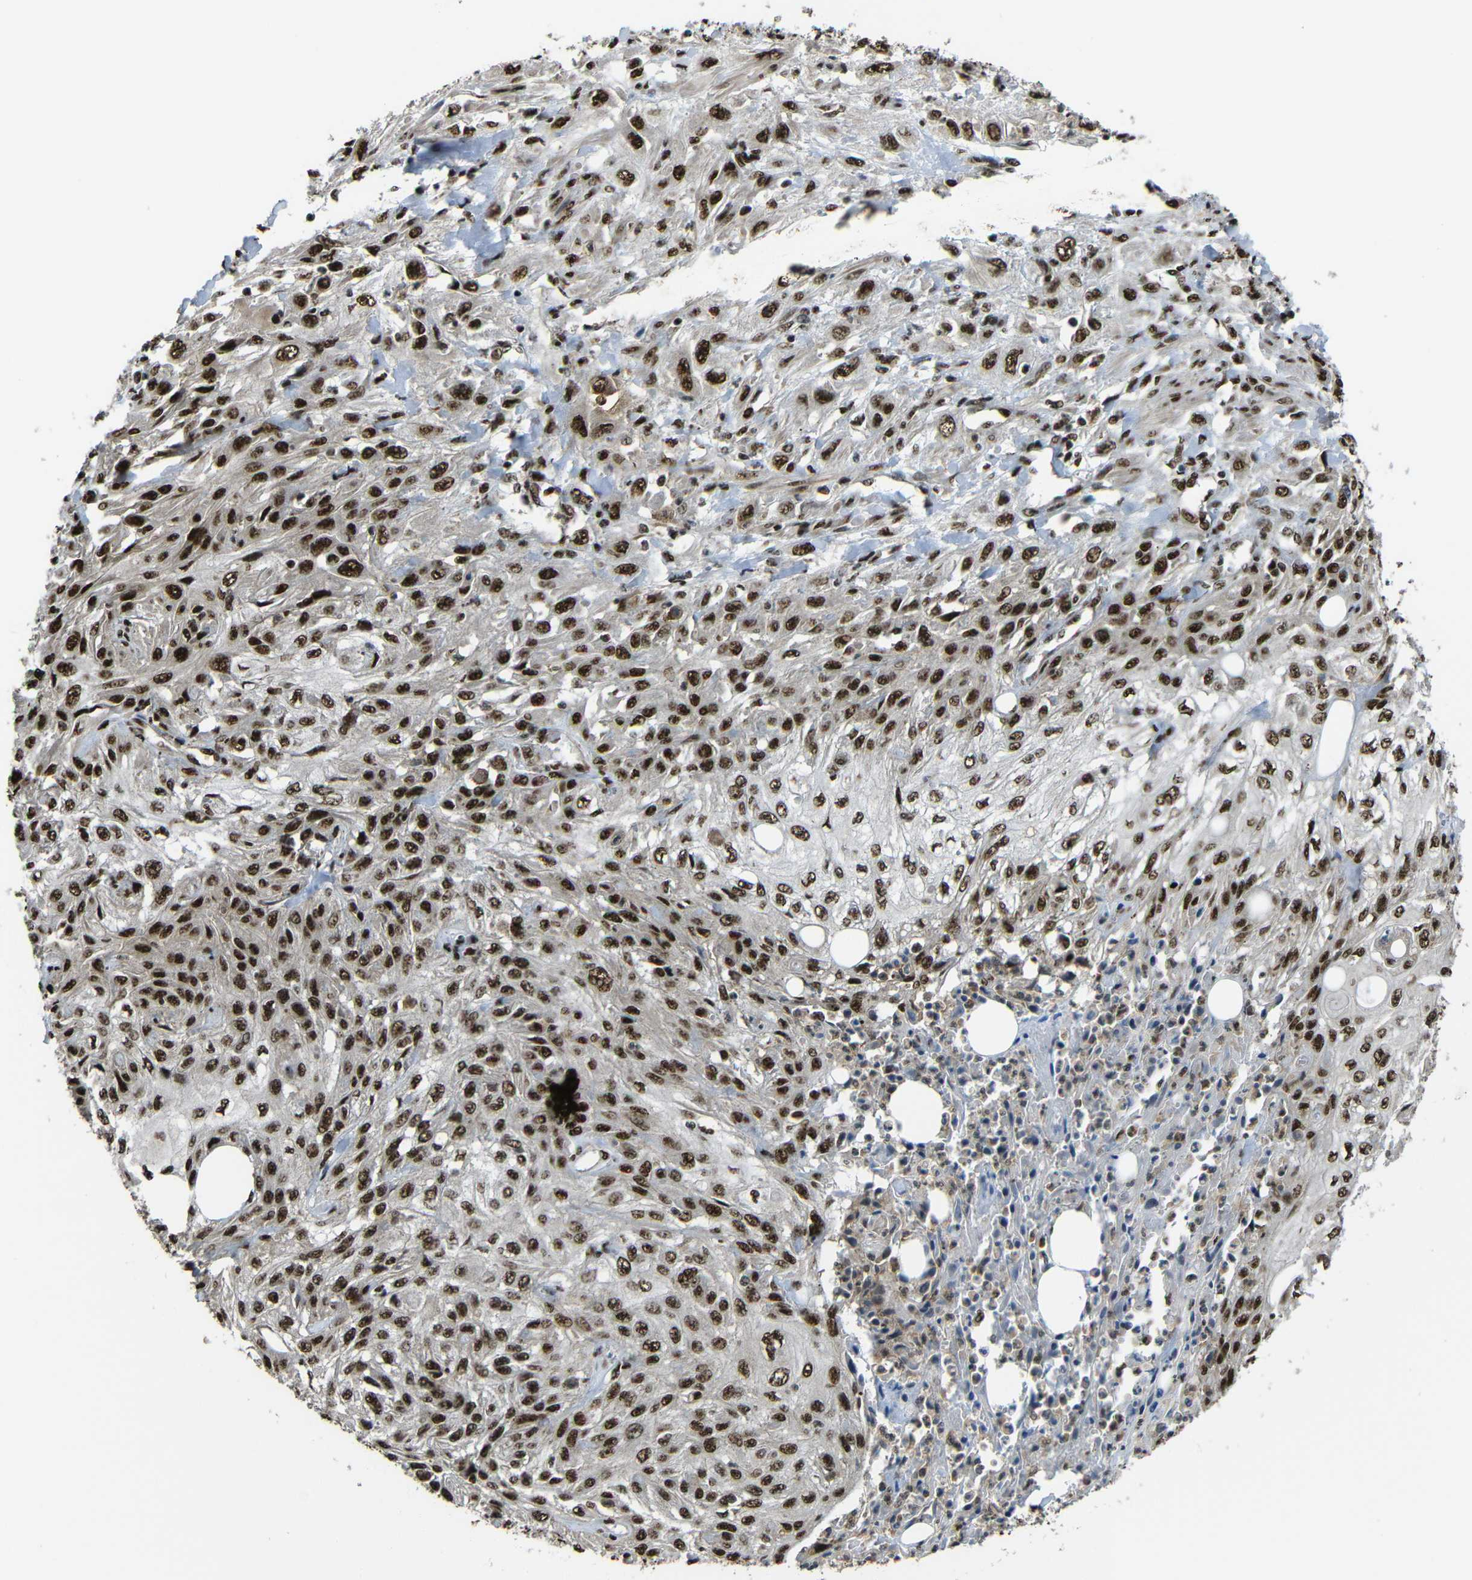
{"staining": {"intensity": "moderate", "quantity": ">75%", "location": "cytoplasmic/membranous,nuclear"}, "tissue": "skin cancer", "cell_type": "Tumor cells", "image_type": "cancer", "snomed": [{"axis": "morphology", "description": "Squamous cell carcinoma, NOS"}, {"axis": "topography", "description": "Skin"}], "caption": "This image exhibits IHC staining of squamous cell carcinoma (skin), with medium moderate cytoplasmic/membranous and nuclear staining in approximately >75% of tumor cells.", "gene": "TCF7L2", "patient": {"sex": "male", "age": 75}}